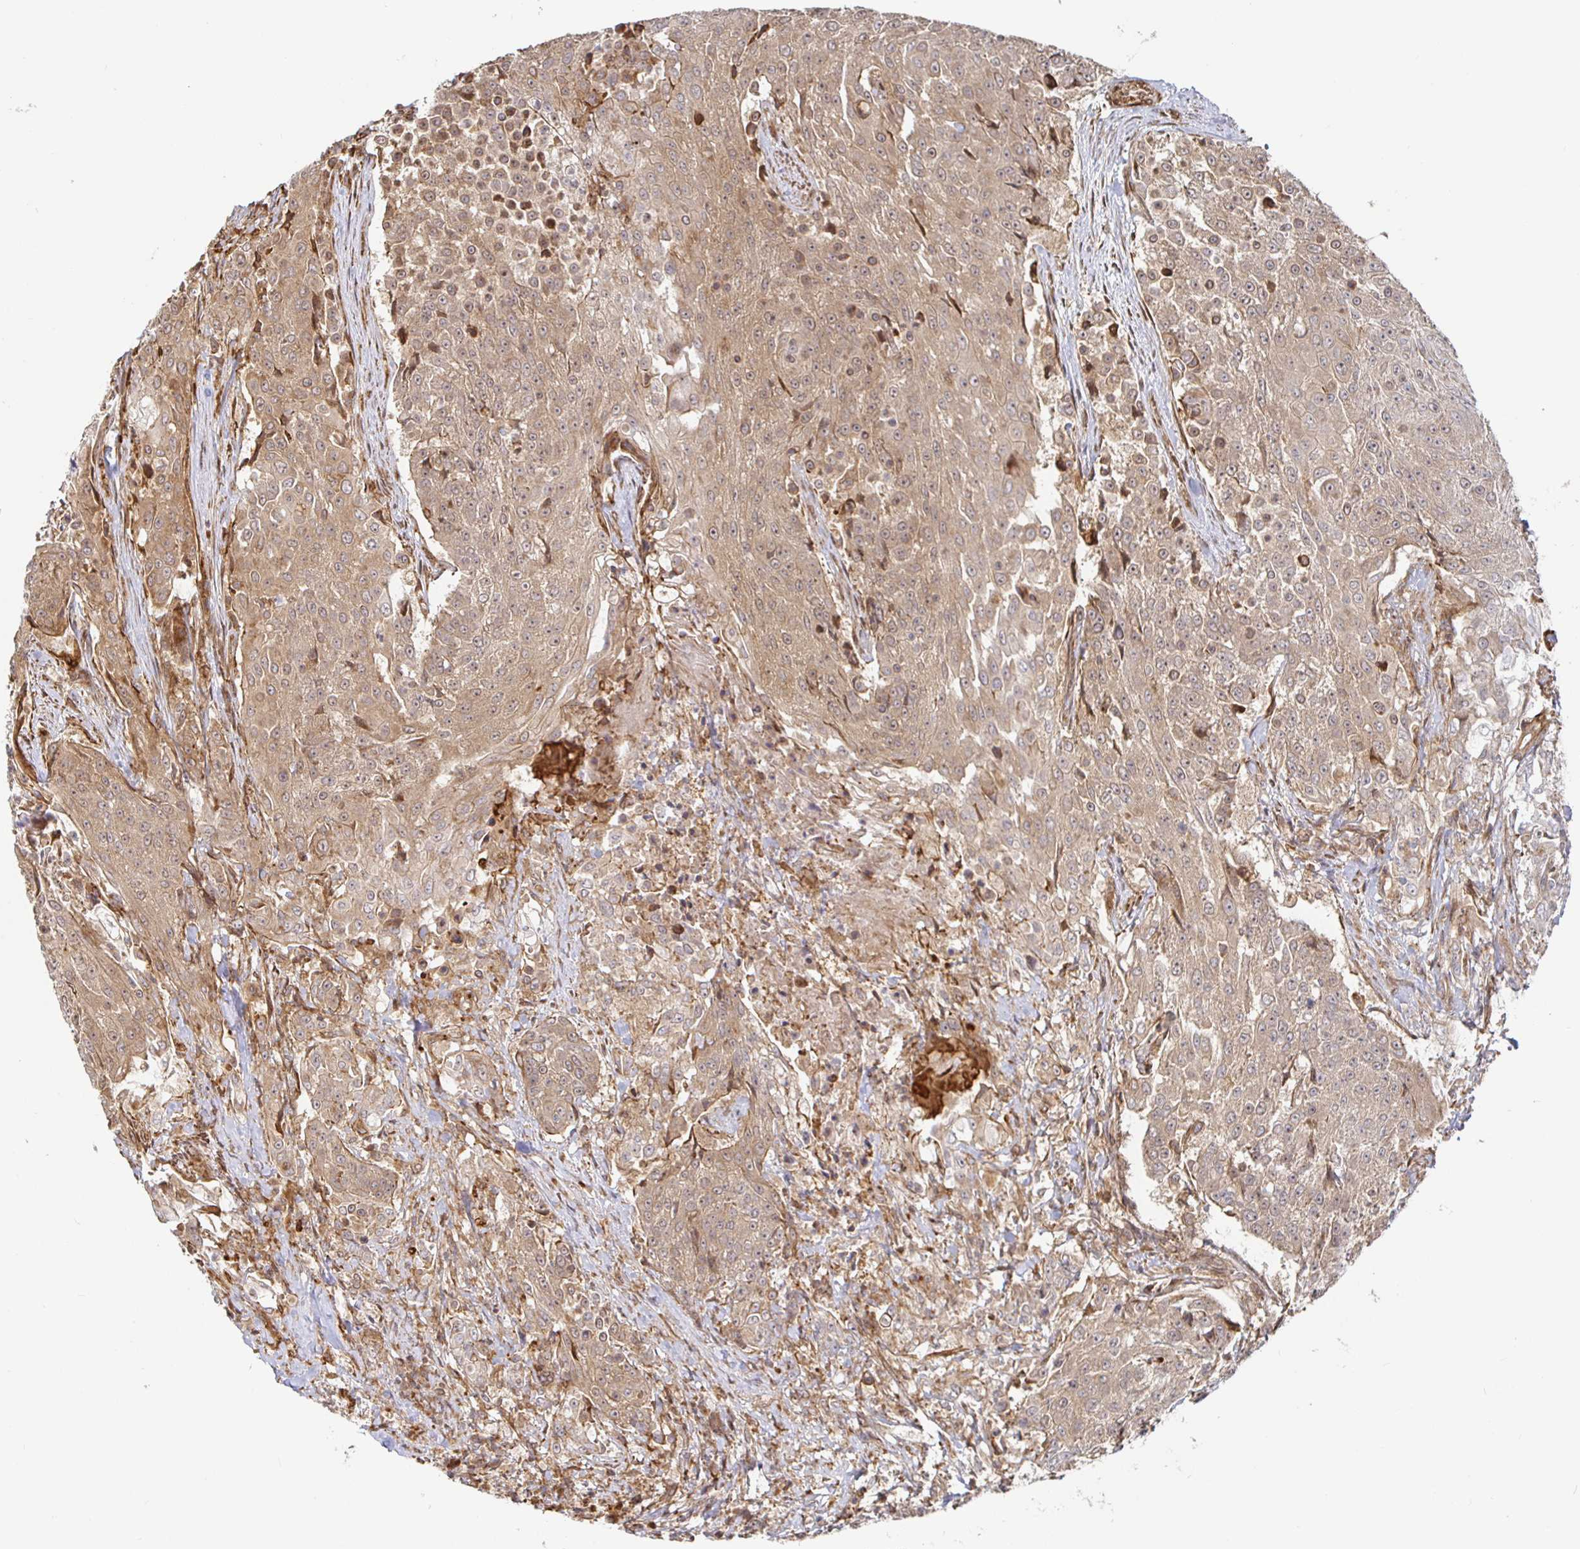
{"staining": {"intensity": "moderate", "quantity": ">75%", "location": "cytoplasmic/membranous"}, "tissue": "urothelial cancer", "cell_type": "Tumor cells", "image_type": "cancer", "snomed": [{"axis": "morphology", "description": "Urothelial carcinoma, High grade"}, {"axis": "topography", "description": "Urinary bladder"}], "caption": "DAB (3,3'-diaminobenzidine) immunohistochemical staining of urothelial cancer displays moderate cytoplasmic/membranous protein positivity in about >75% of tumor cells. (Brightfield microscopy of DAB IHC at high magnification).", "gene": "STRAP", "patient": {"sex": "female", "age": 63}}